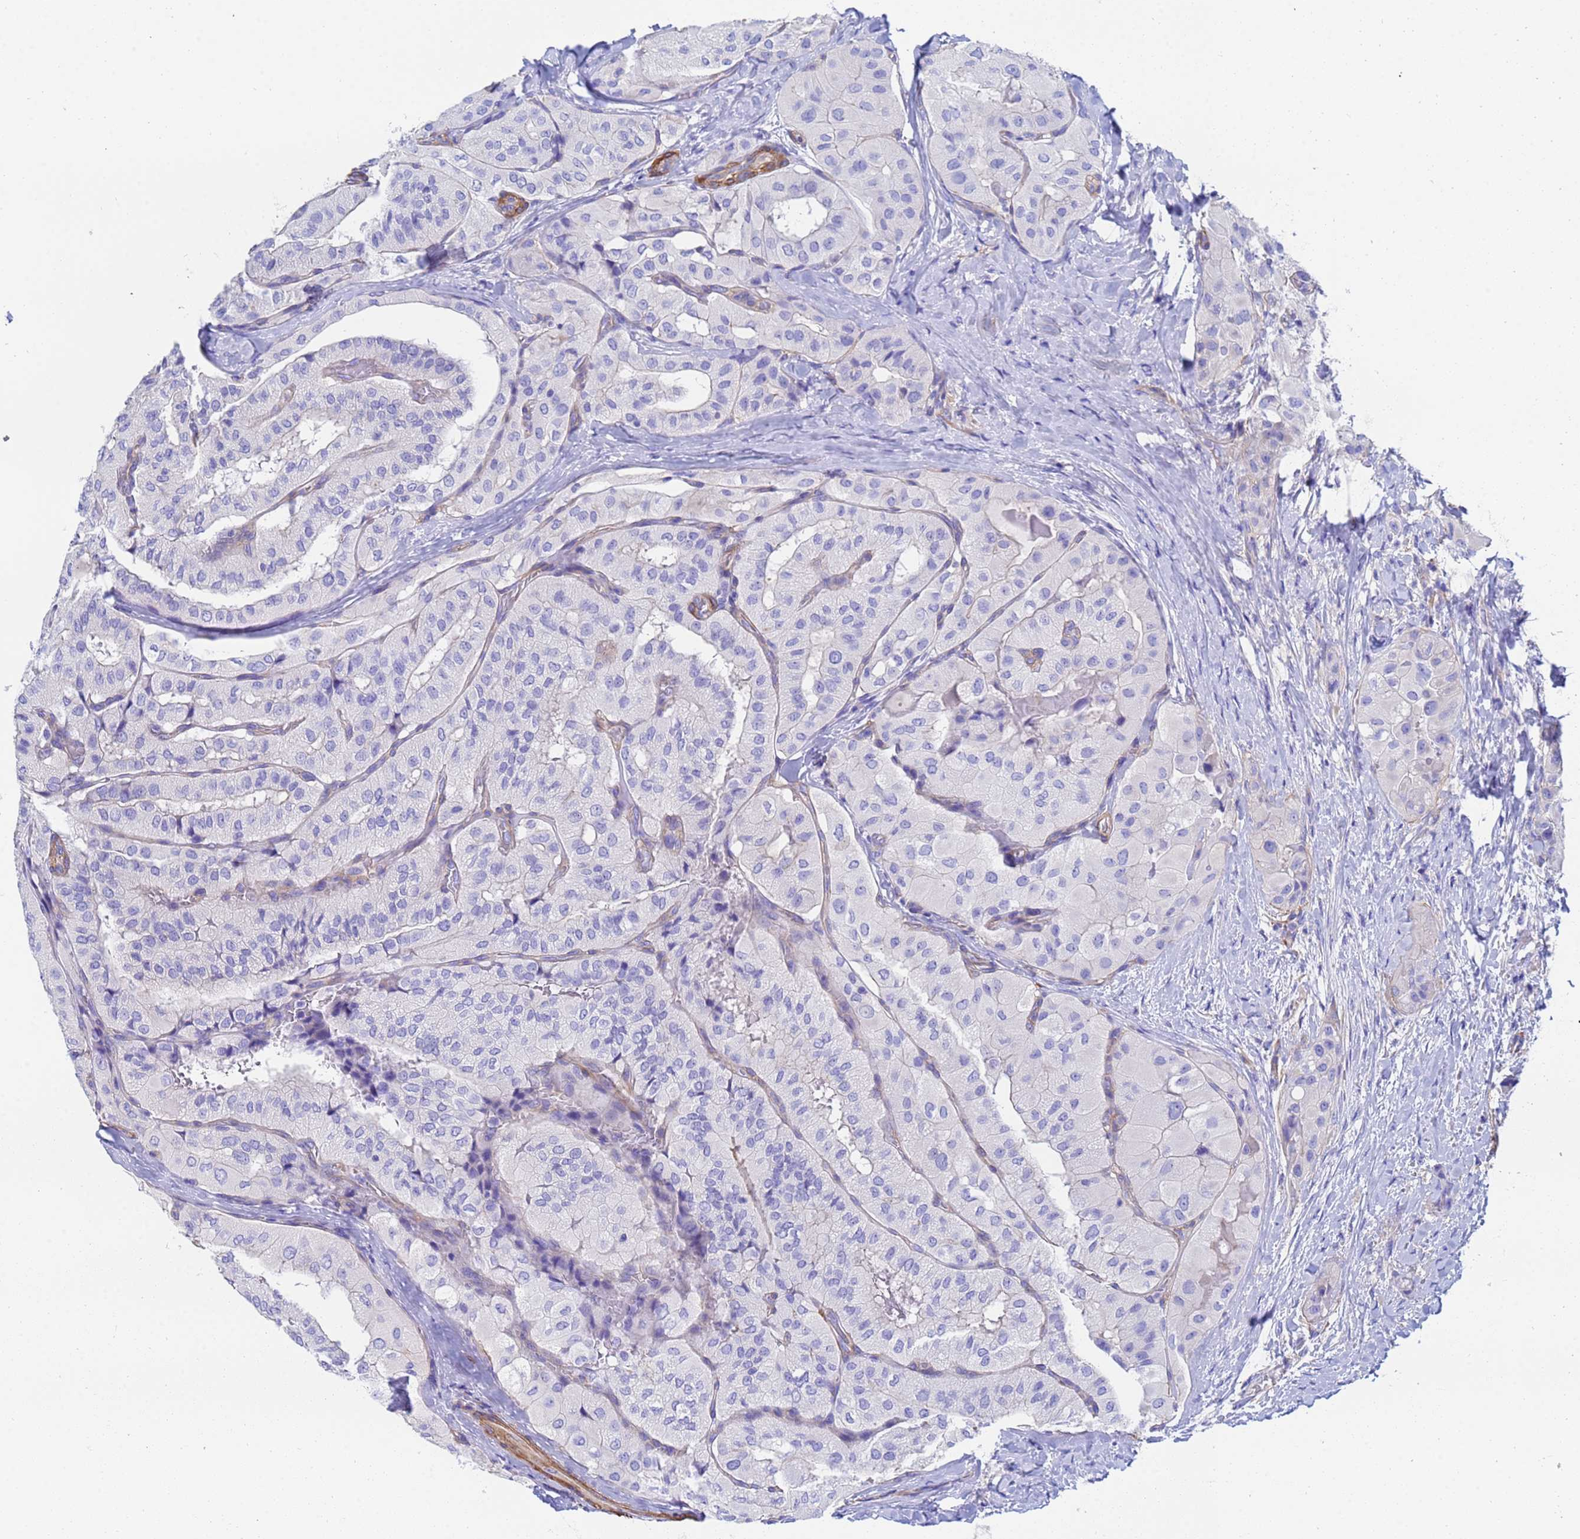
{"staining": {"intensity": "negative", "quantity": "none", "location": "none"}, "tissue": "thyroid cancer", "cell_type": "Tumor cells", "image_type": "cancer", "snomed": [{"axis": "morphology", "description": "Normal tissue, NOS"}, {"axis": "morphology", "description": "Papillary adenocarcinoma, NOS"}, {"axis": "topography", "description": "Thyroid gland"}], "caption": "Immunohistochemical staining of papillary adenocarcinoma (thyroid) reveals no significant expression in tumor cells. (Immunohistochemistry (ihc), brightfield microscopy, high magnification).", "gene": "CST4", "patient": {"sex": "female", "age": 59}}